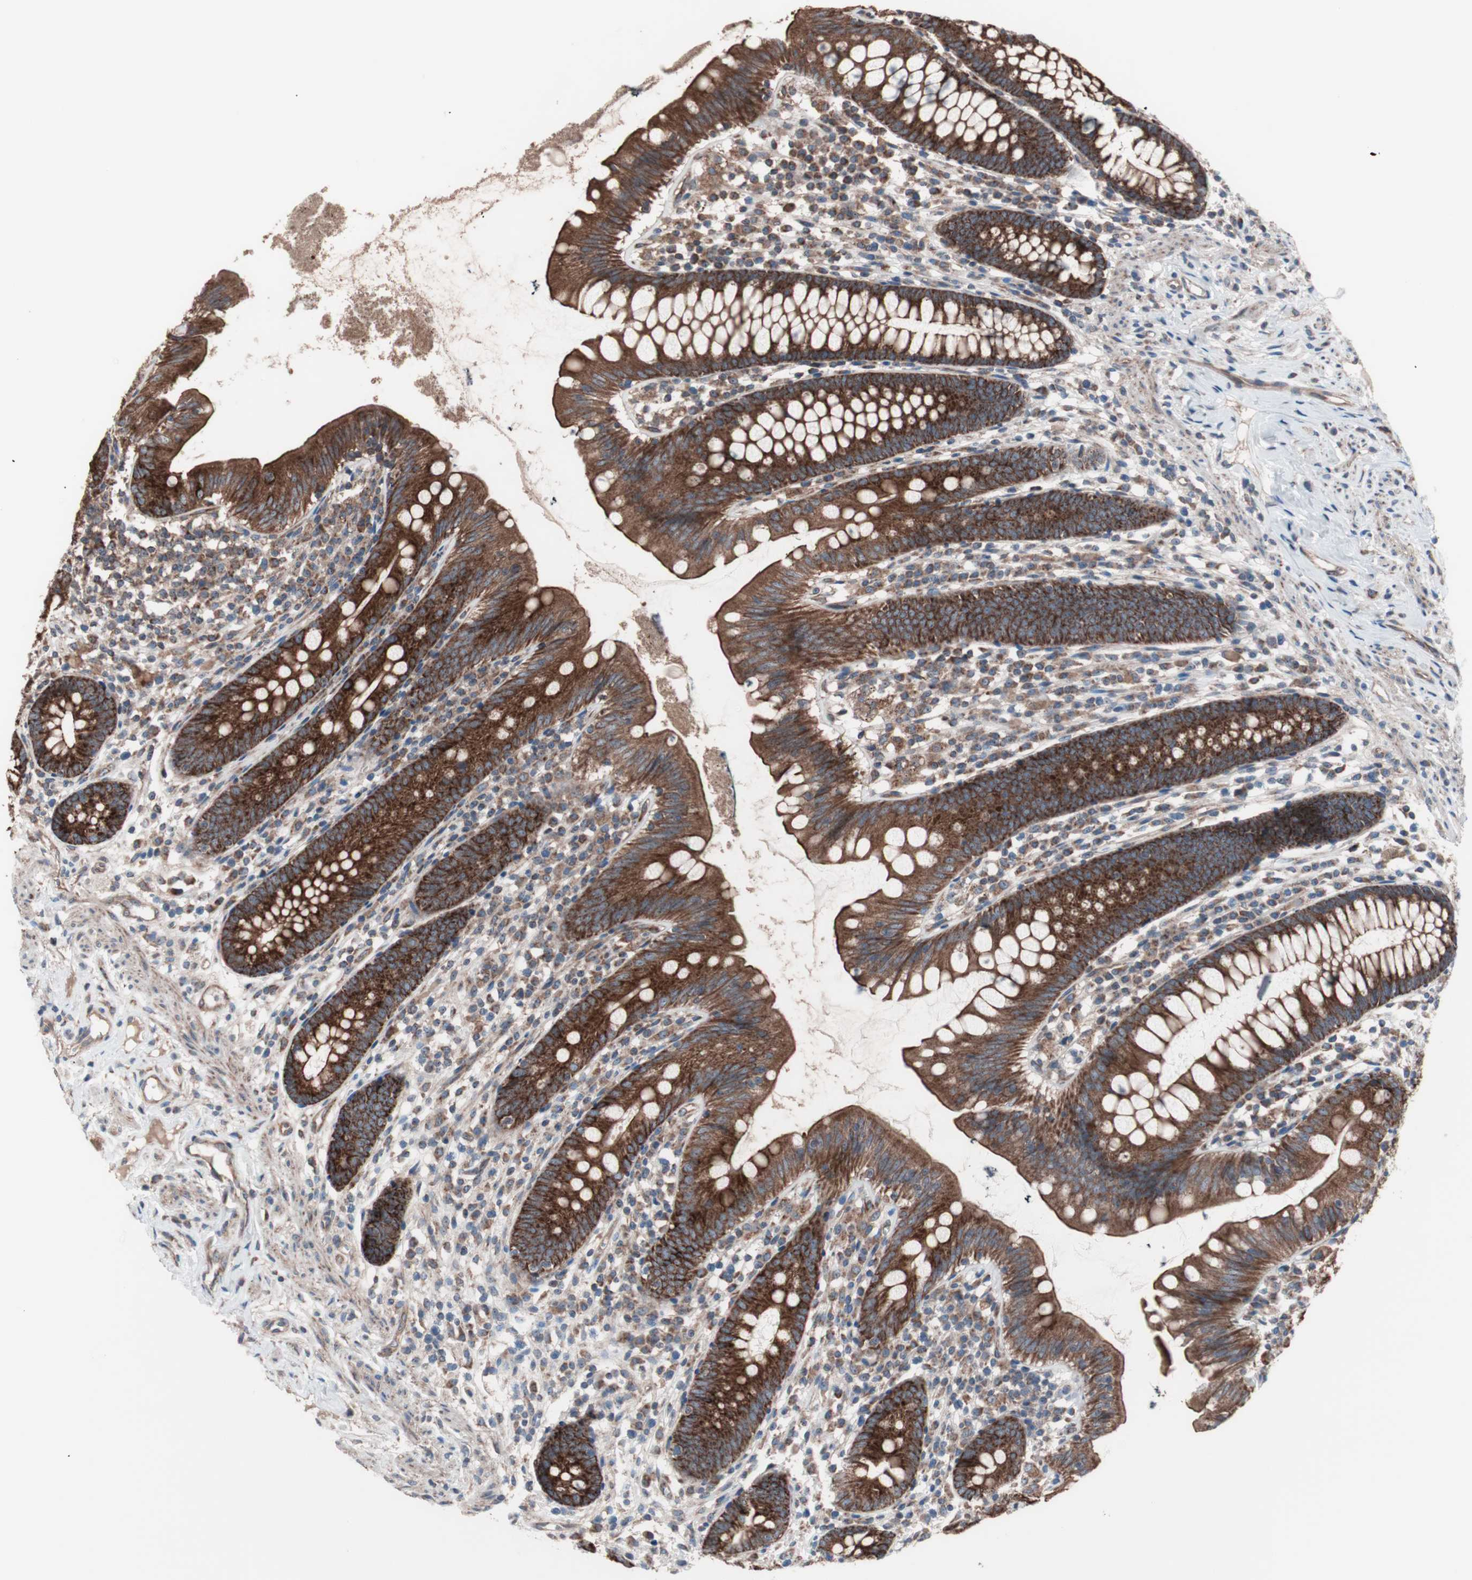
{"staining": {"intensity": "strong", "quantity": ">75%", "location": "cytoplasmic/membranous"}, "tissue": "appendix", "cell_type": "Glandular cells", "image_type": "normal", "snomed": [{"axis": "morphology", "description": "Normal tissue, NOS"}, {"axis": "topography", "description": "Appendix"}], "caption": "IHC (DAB (3,3'-diaminobenzidine)) staining of benign appendix demonstrates strong cytoplasmic/membranous protein positivity in approximately >75% of glandular cells.", "gene": "CTTNBP2NL", "patient": {"sex": "male", "age": 52}}